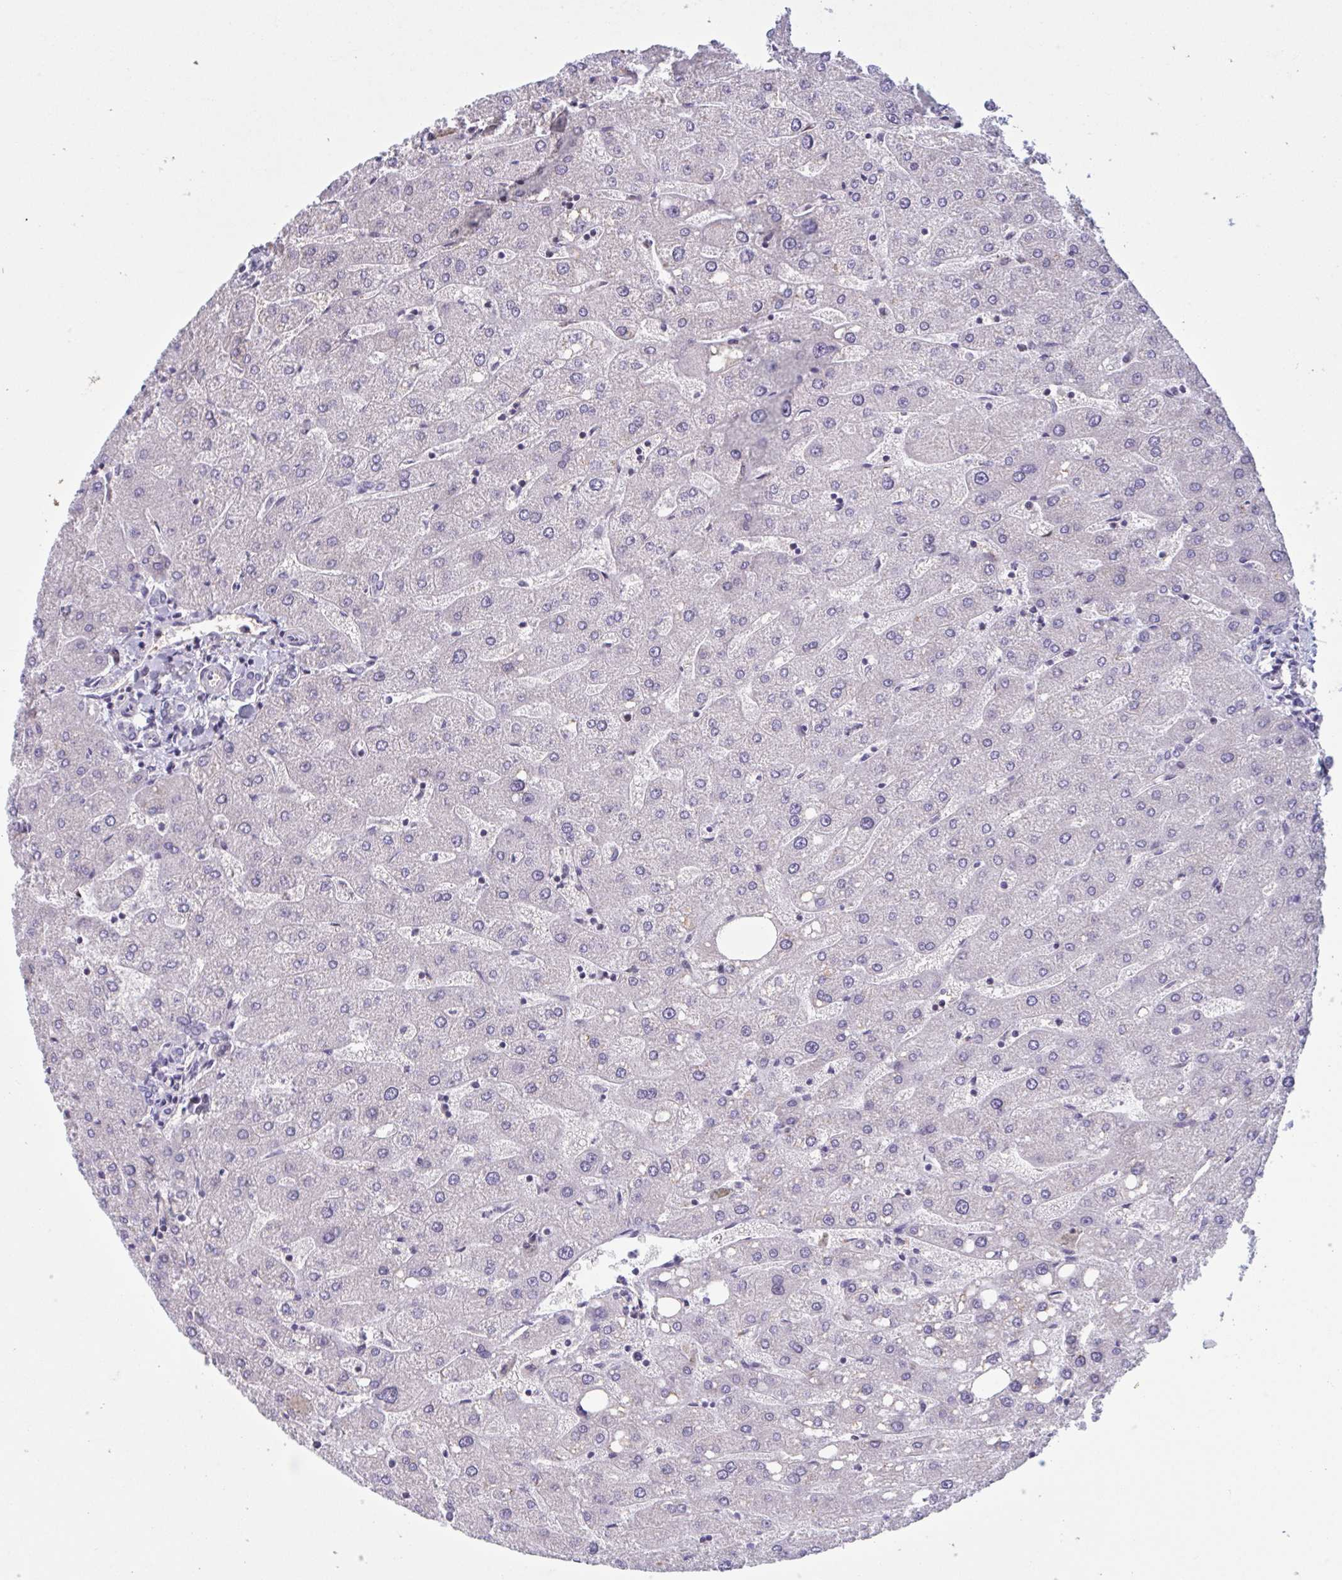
{"staining": {"intensity": "negative", "quantity": "none", "location": "none"}, "tissue": "liver", "cell_type": "Cholangiocytes", "image_type": "normal", "snomed": [{"axis": "morphology", "description": "Normal tissue, NOS"}, {"axis": "topography", "description": "Liver"}], "caption": "Immunohistochemistry micrograph of unremarkable human liver stained for a protein (brown), which exhibits no staining in cholangiocytes.", "gene": "HSD11B2", "patient": {"sex": "male", "age": 67}}